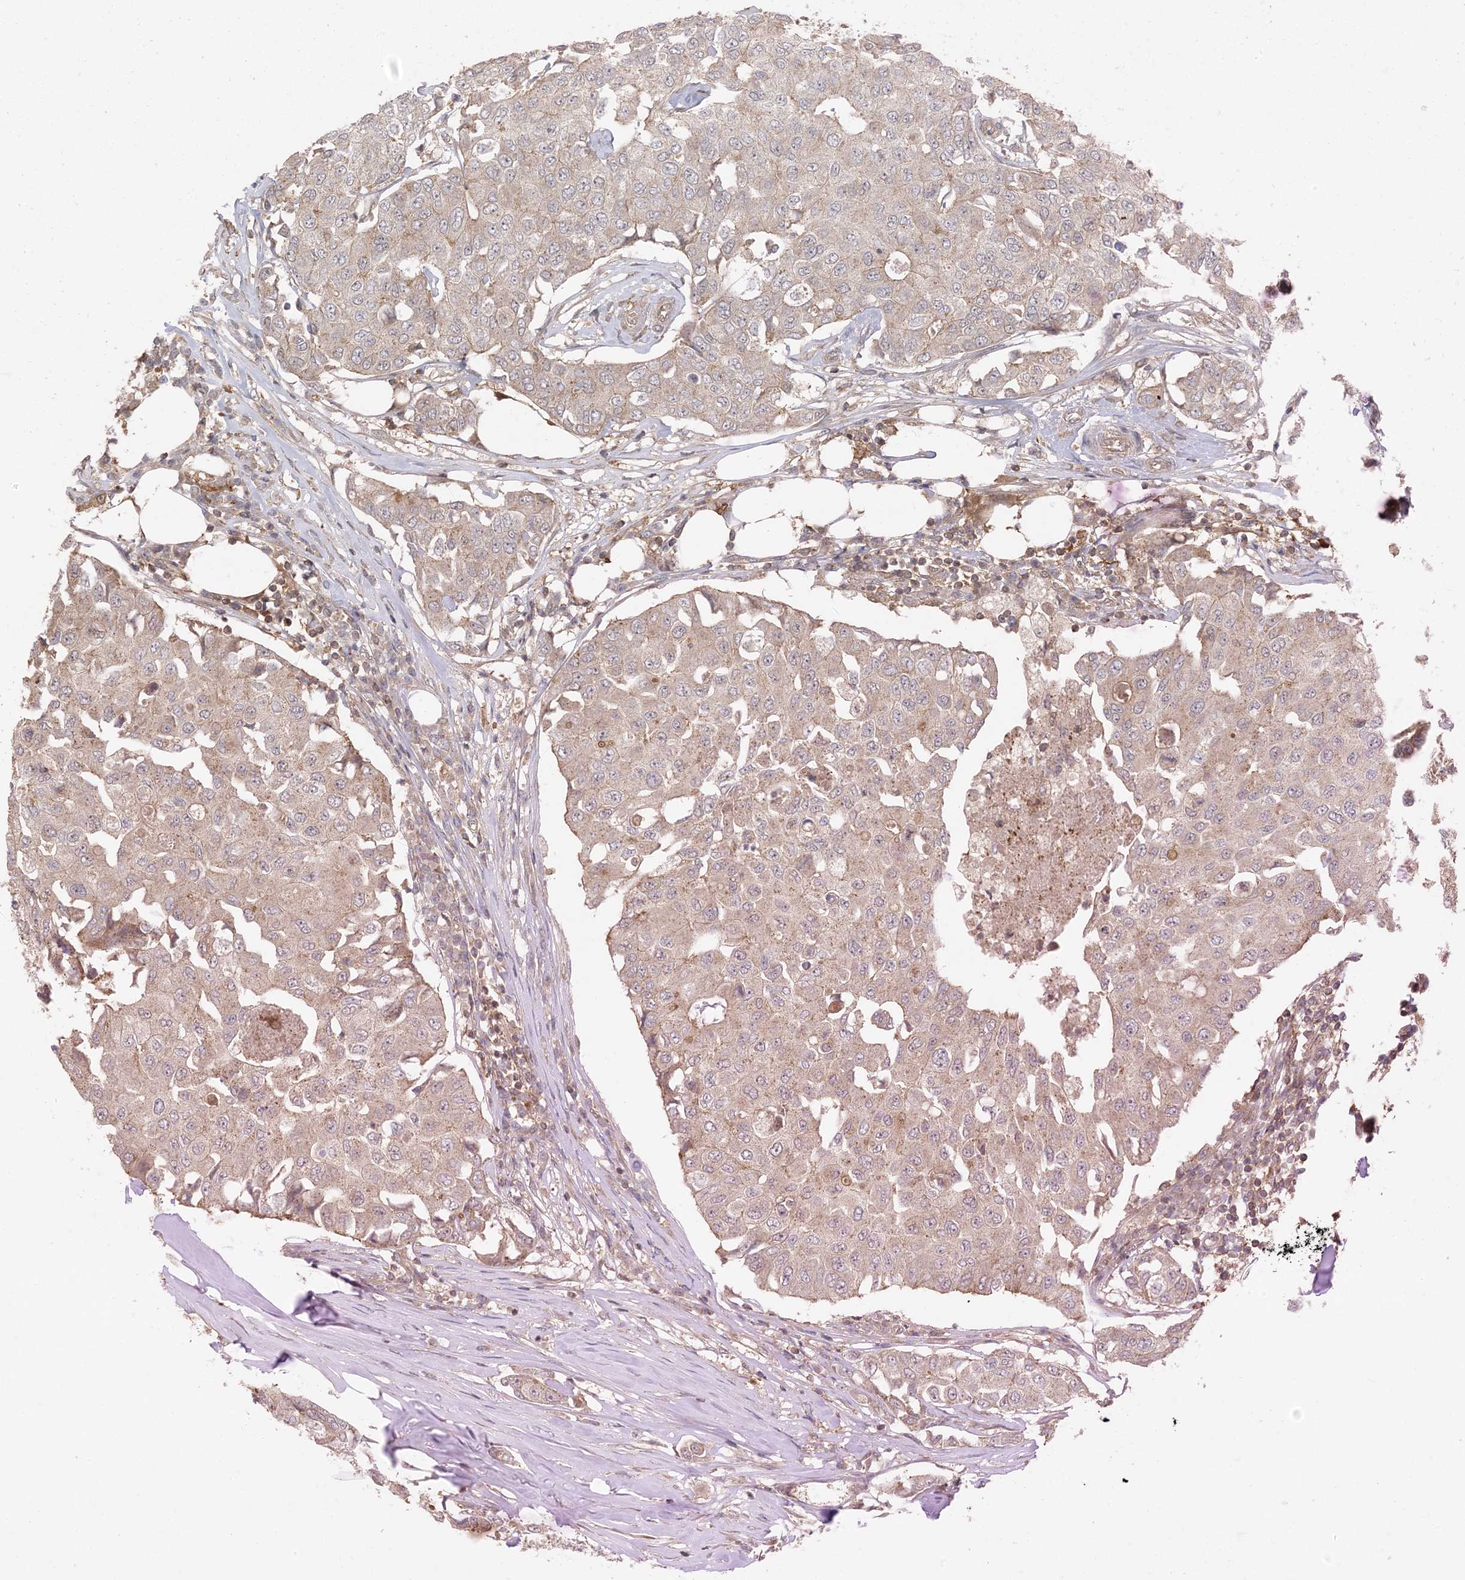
{"staining": {"intensity": "moderate", "quantity": "25%-75%", "location": "cytoplasmic/membranous"}, "tissue": "breast cancer", "cell_type": "Tumor cells", "image_type": "cancer", "snomed": [{"axis": "morphology", "description": "Duct carcinoma"}, {"axis": "topography", "description": "Breast"}], "caption": "Immunohistochemistry photomicrograph of neoplastic tissue: human breast cancer (infiltrating ductal carcinoma) stained using immunohistochemistry (IHC) displays medium levels of moderate protein expression localized specifically in the cytoplasmic/membranous of tumor cells, appearing as a cytoplasmic/membranous brown color.", "gene": "OBI1", "patient": {"sex": "female", "age": 80}}